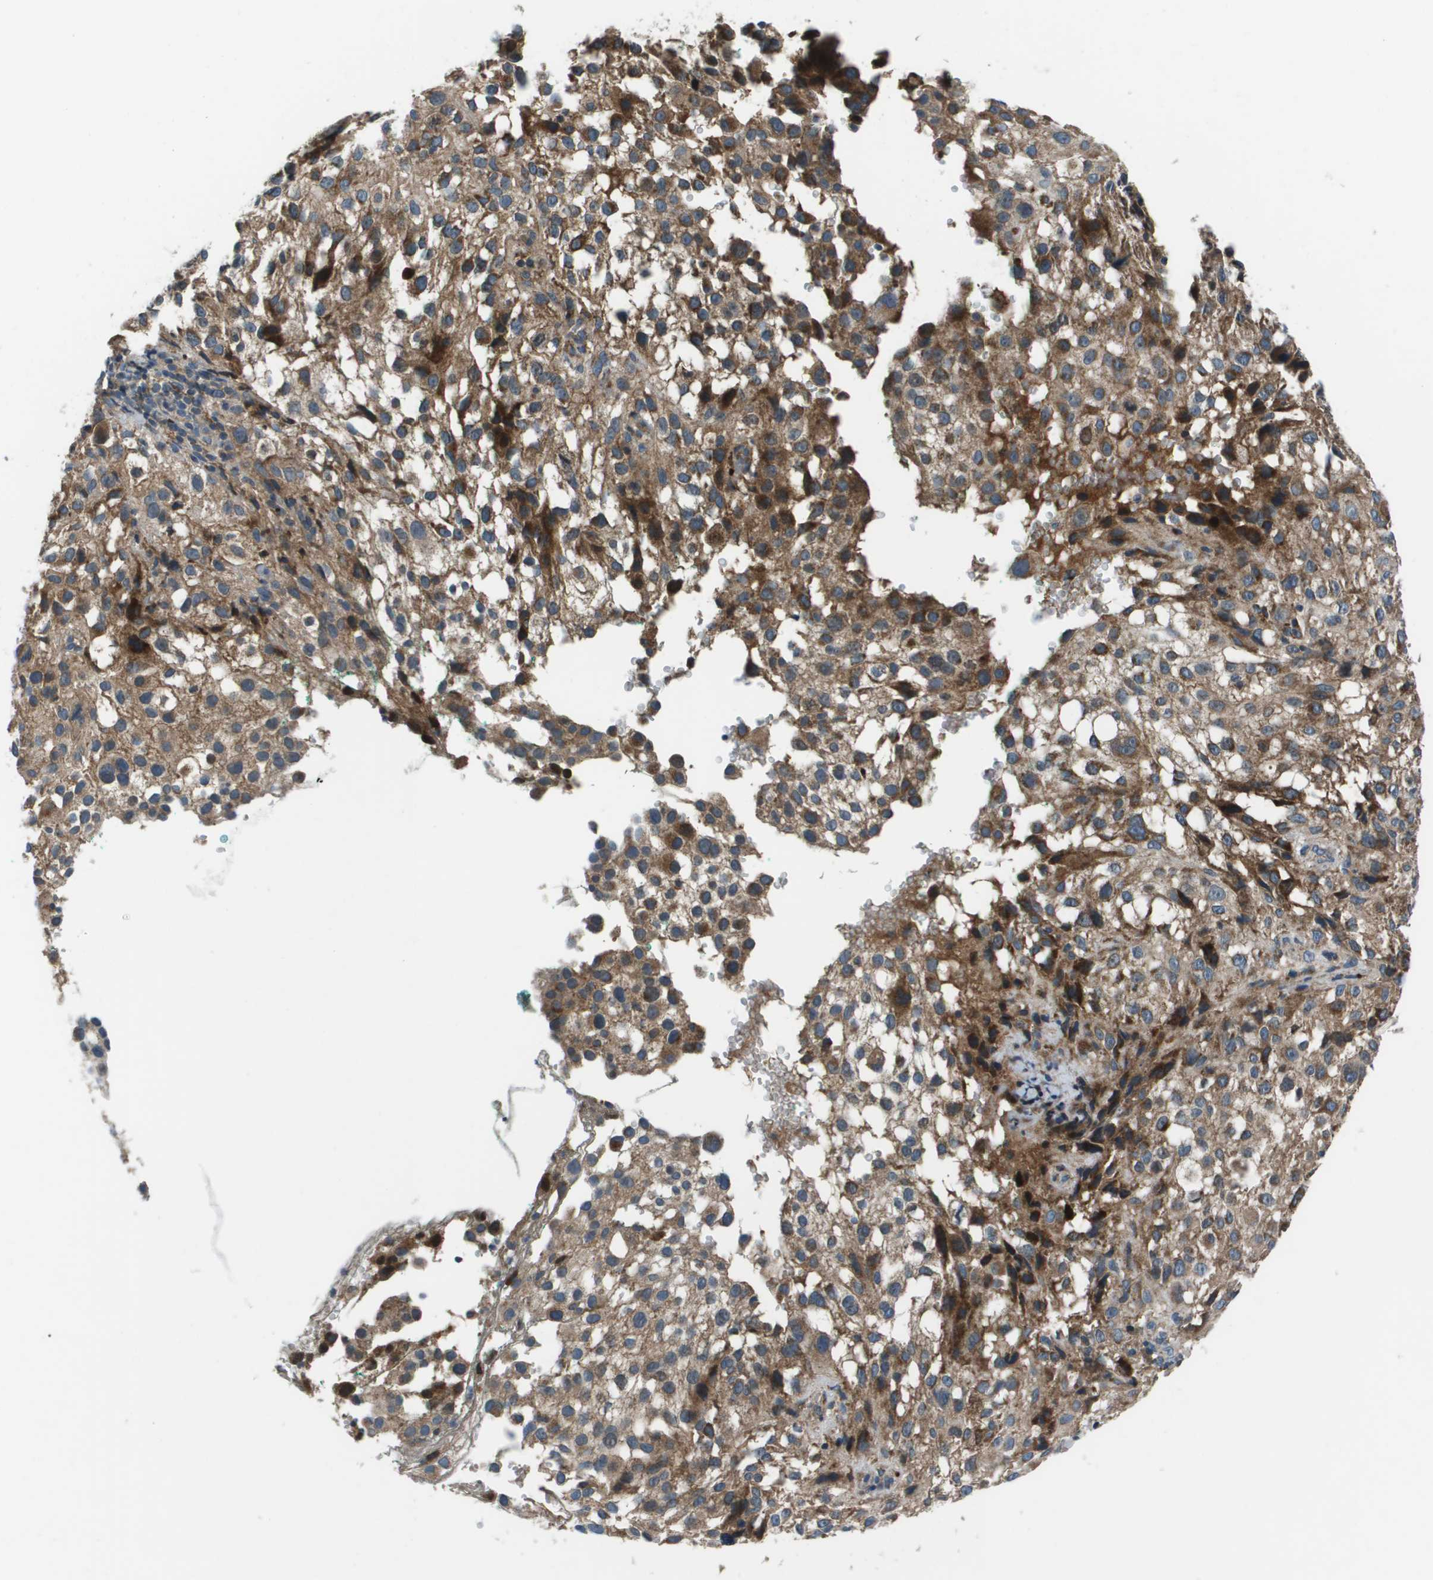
{"staining": {"intensity": "moderate", "quantity": ">75%", "location": "cytoplasmic/membranous"}, "tissue": "melanoma", "cell_type": "Tumor cells", "image_type": "cancer", "snomed": [{"axis": "morphology", "description": "Necrosis, NOS"}, {"axis": "morphology", "description": "Malignant melanoma, NOS"}, {"axis": "topography", "description": "Skin"}], "caption": "Human melanoma stained with a protein marker displays moderate staining in tumor cells.", "gene": "PCOLCE", "patient": {"sex": "female", "age": 87}}